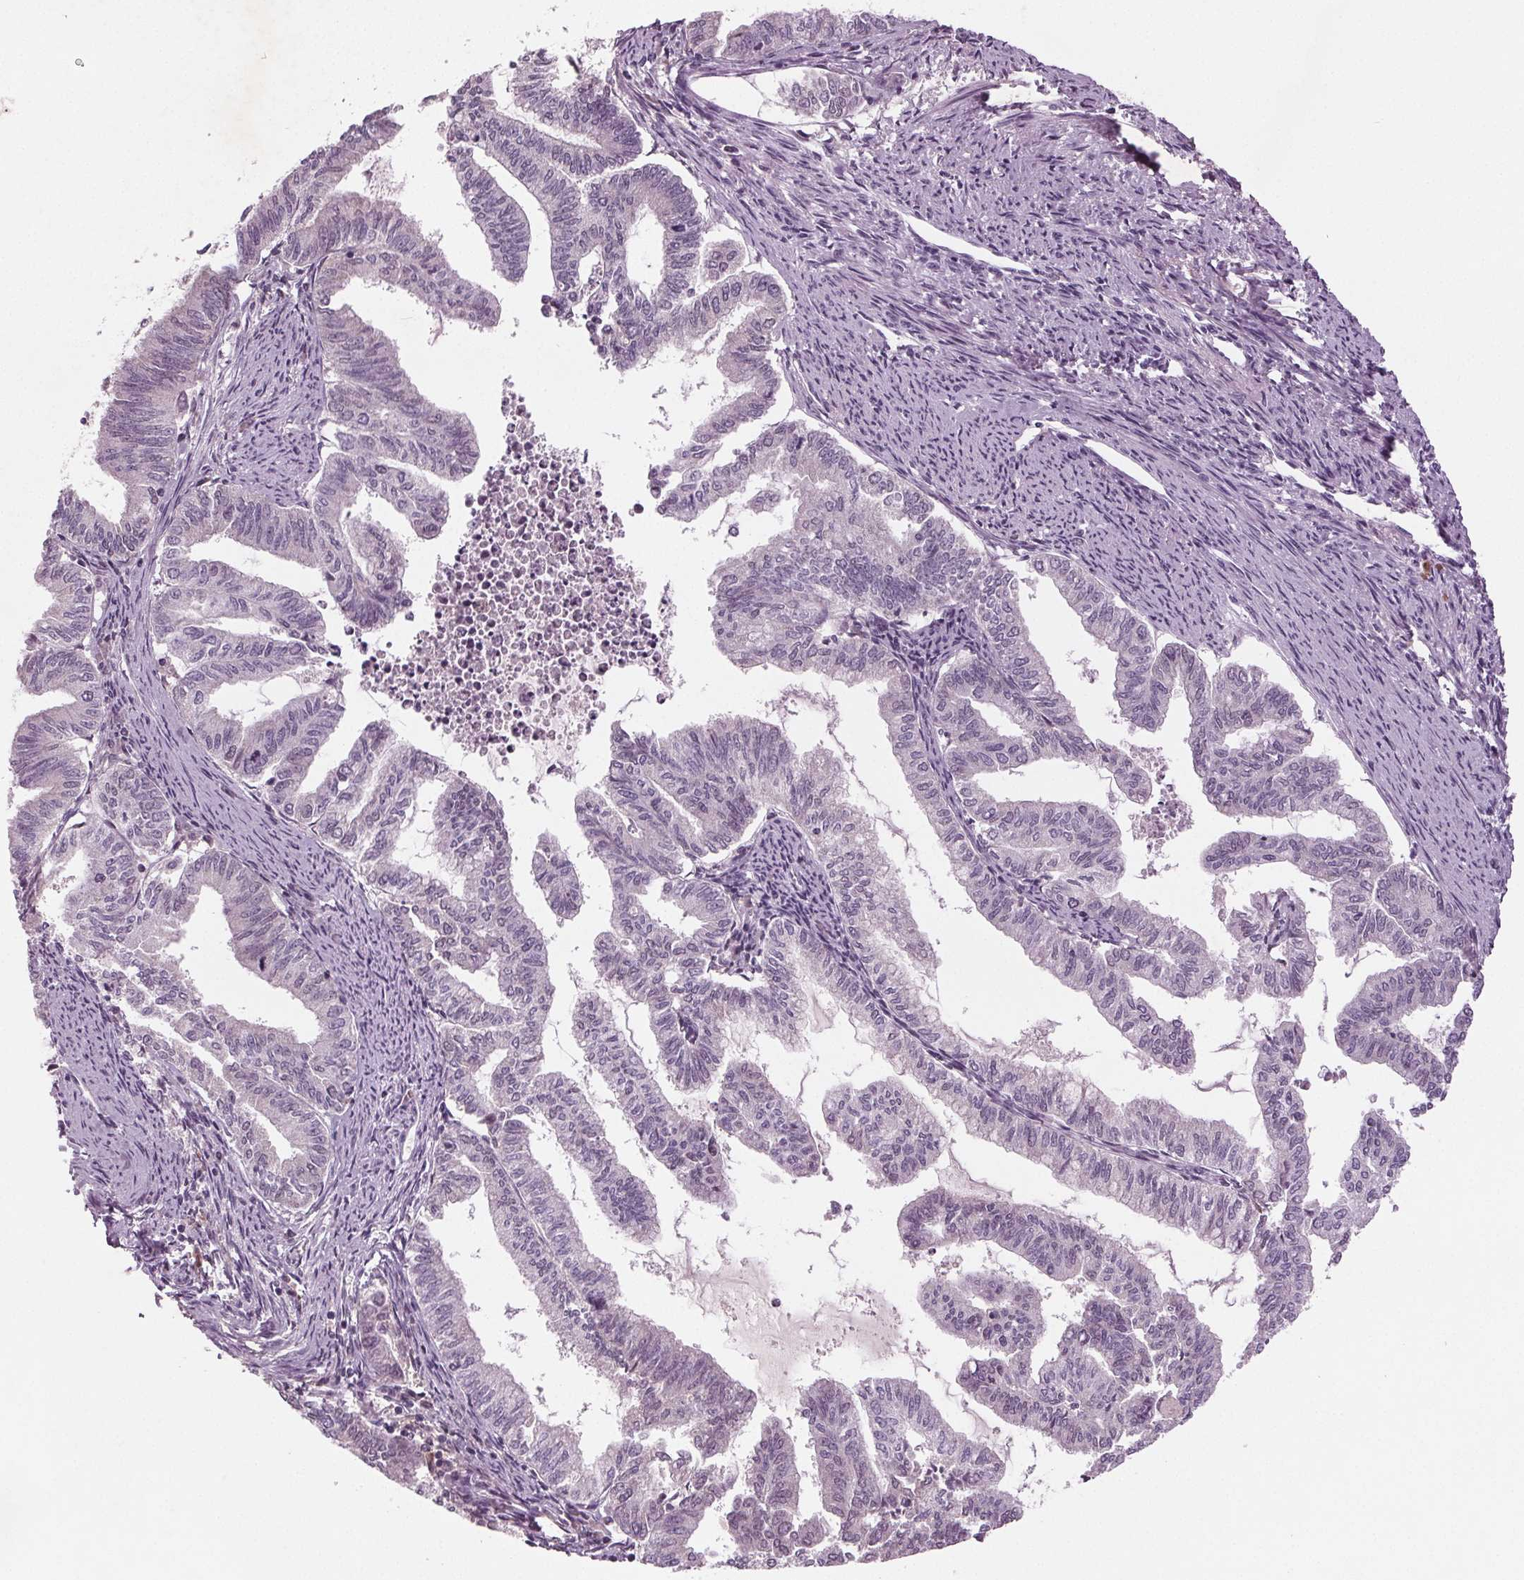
{"staining": {"intensity": "negative", "quantity": "none", "location": "none"}, "tissue": "endometrial cancer", "cell_type": "Tumor cells", "image_type": "cancer", "snomed": [{"axis": "morphology", "description": "Adenocarcinoma, NOS"}, {"axis": "topography", "description": "Endometrium"}], "caption": "The immunohistochemistry (IHC) histopathology image has no significant staining in tumor cells of endometrial cancer (adenocarcinoma) tissue.", "gene": "BHLHE22", "patient": {"sex": "female", "age": 79}}